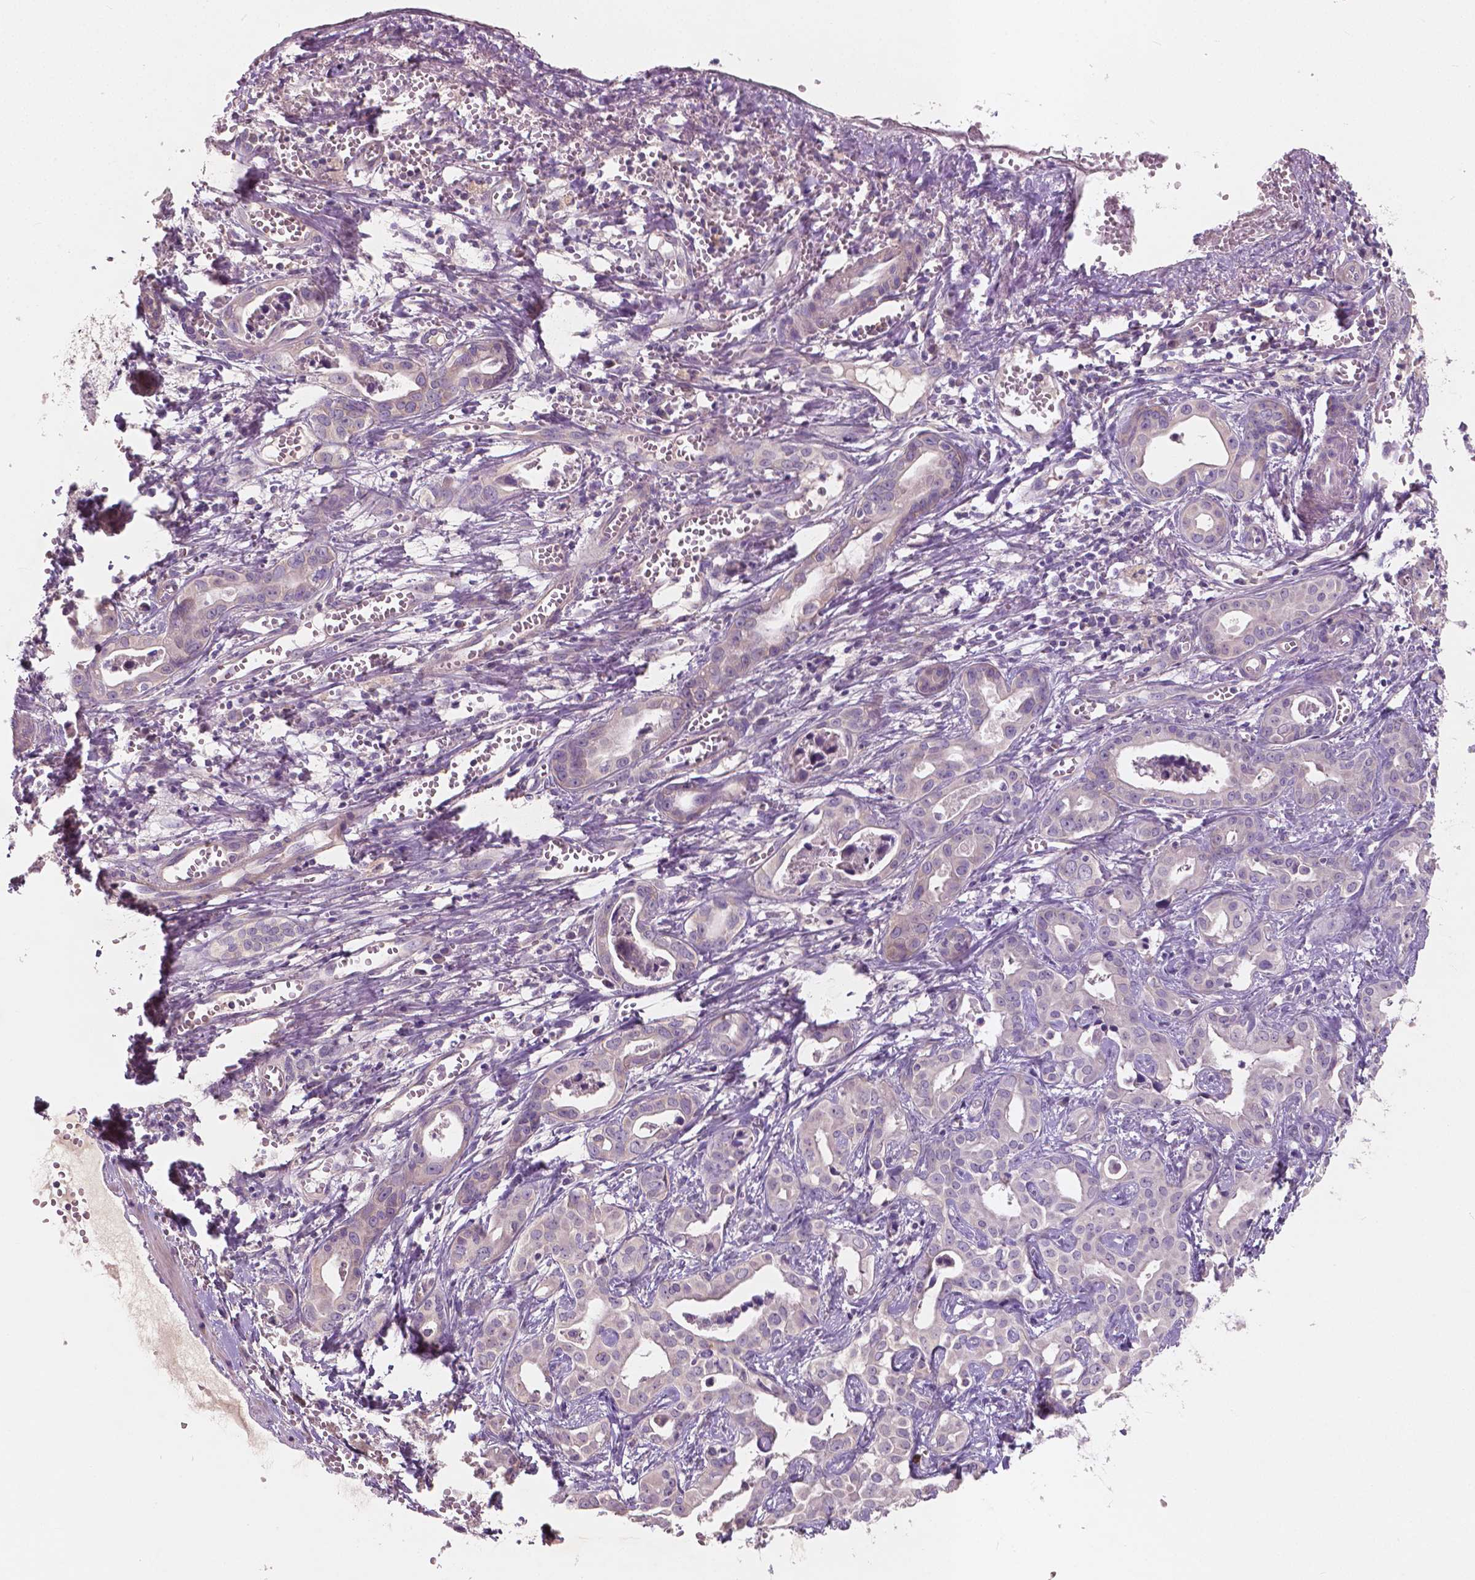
{"staining": {"intensity": "negative", "quantity": "none", "location": "none"}, "tissue": "liver cancer", "cell_type": "Tumor cells", "image_type": "cancer", "snomed": [{"axis": "morphology", "description": "Cholangiocarcinoma"}, {"axis": "topography", "description": "Liver"}], "caption": "IHC of human liver cancer exhibits no expression in tumor cells.", "gene": "LSM14B", "patient": {"sex": "female", "age": 65}}